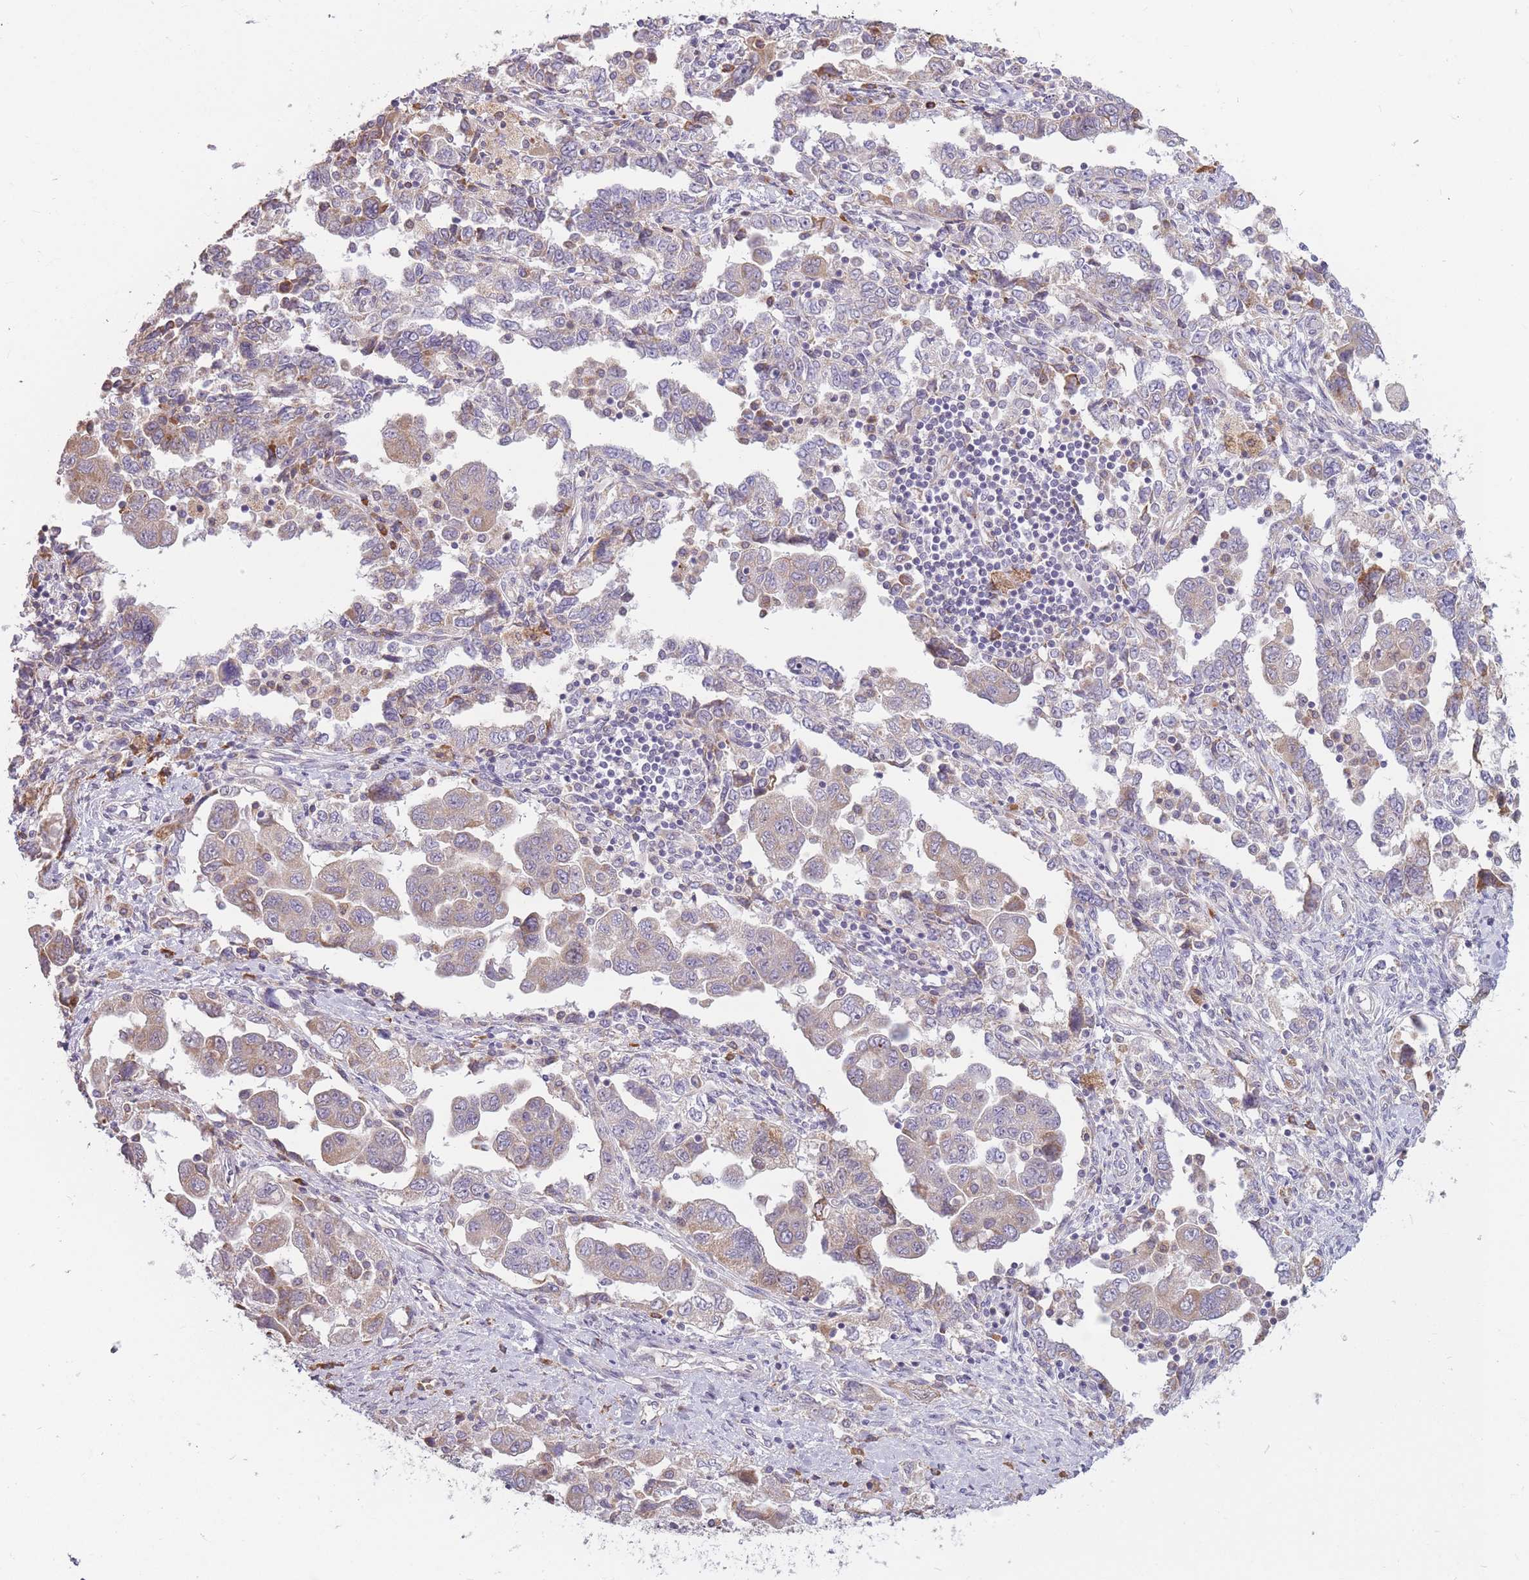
{"staining": {"intensity": "weak", "quantity": "<25%", "location": "cytoplasmic/membranous"}, "tissue": "ovarian cancer", "cell_type": "Tumor cells", "image_type": "cancer", "snomed": [{"axis": "morphology", "description": "Carcinoma, NOS"}, {"axis": "morphology", "description": "Cystadenocarcinoma, serous, NOS"}, {"axis": "topography", "description": "Ovary"}], "caption": "Immunohistochemistry (IHC) photomicrograph of neoplastic tissue: ovarian cancer (serous cystadenocarcinoma) stained with DAB reveals no significant protein positivity in tumor cells. The staining is performed using DAB brown chromogen with nuclei counter-stained in using hematoxylin.", "gene": "TRAPPC5", "patient": {"sex": "female", "age": 69}}